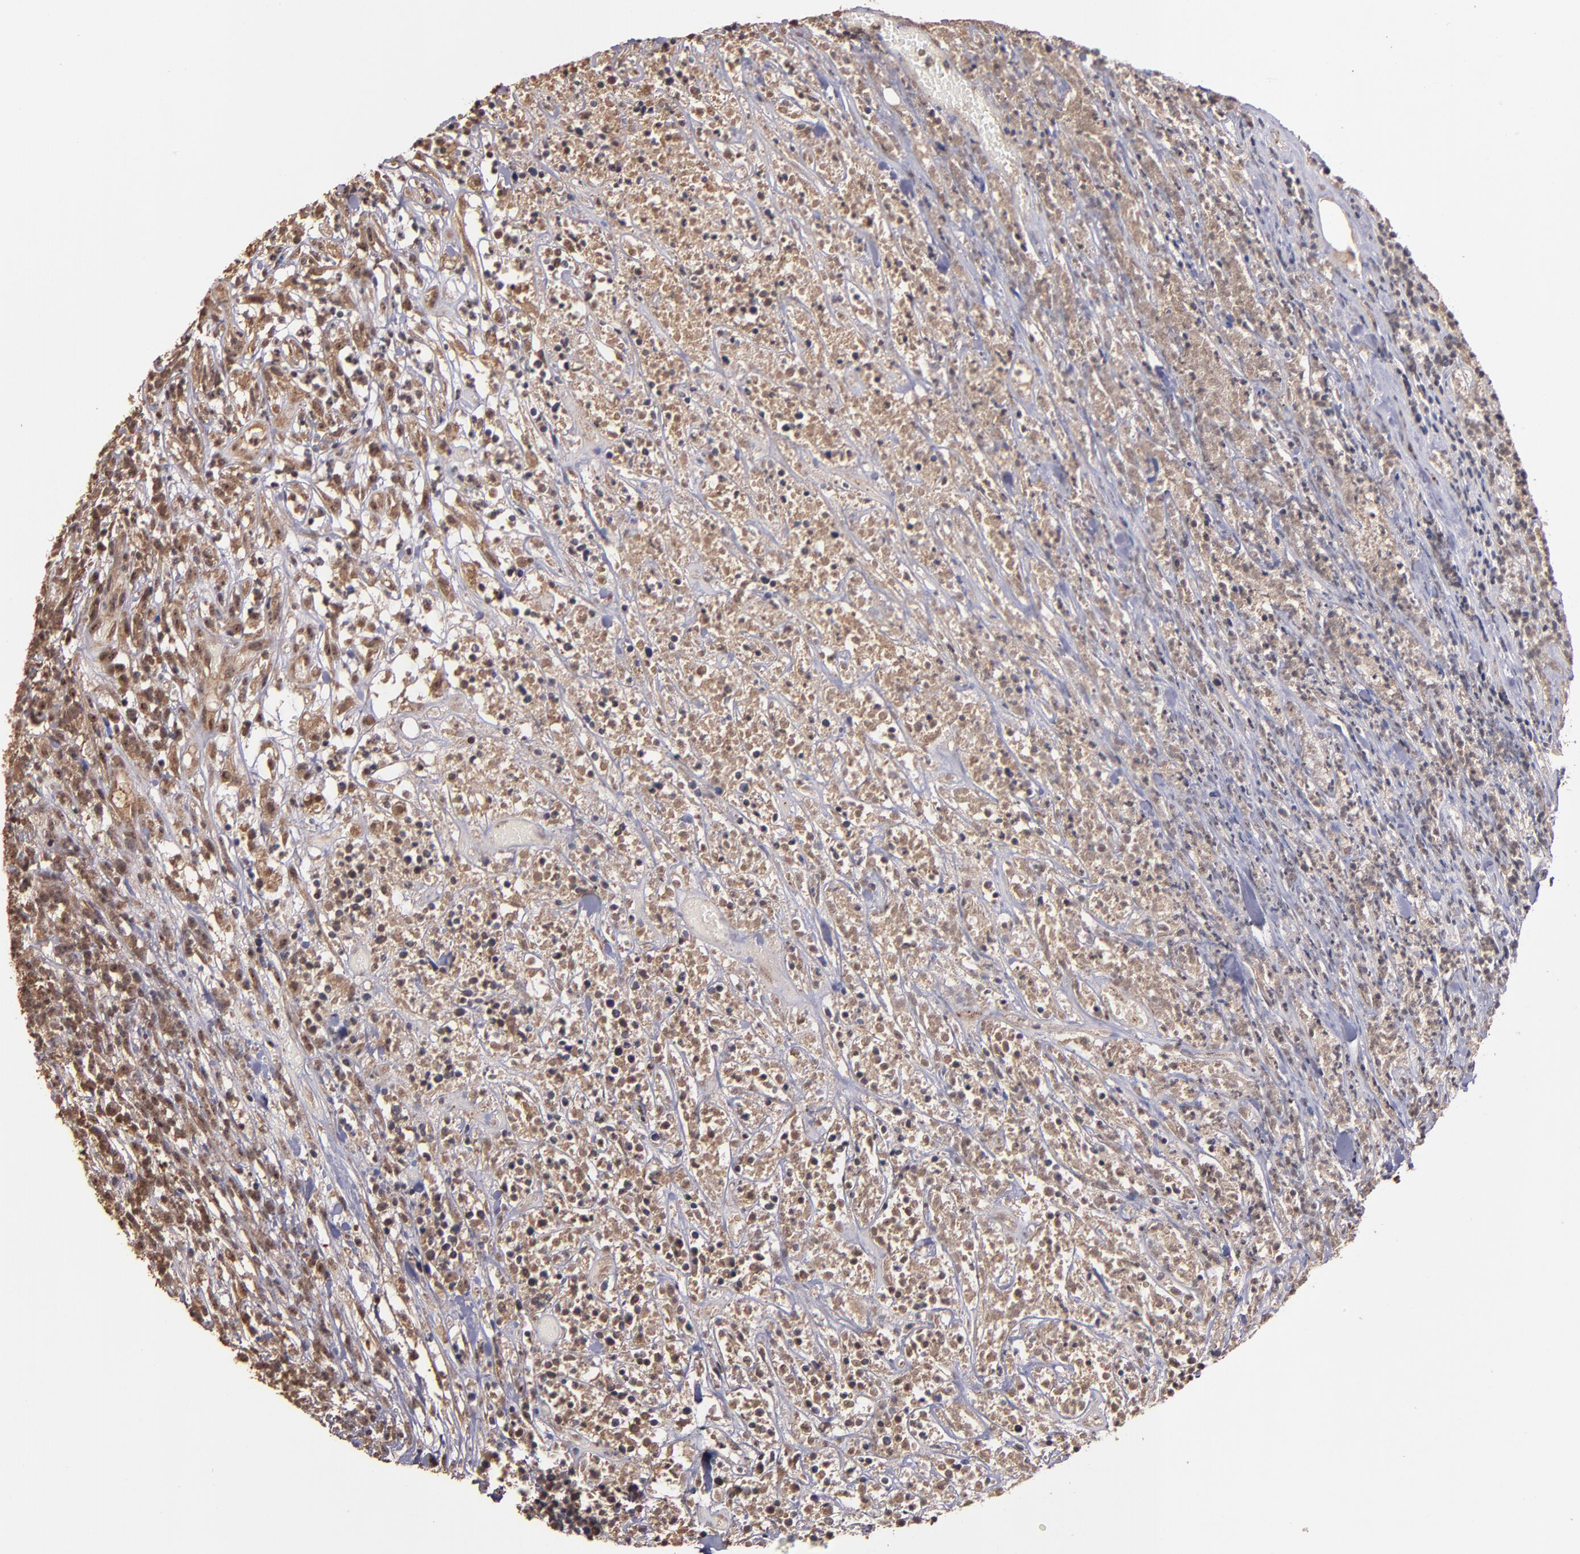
{"staining": {"intensity": "moderate", "quantity": ">75%", "location": "cytoplasmic/membranous"}, "tissue": "lymphoma", "cell_type": "Tumor cells", "image_type": "cancer", "snomed": [{"axis": "morphology", "description": "Malignant lymphoma, non-Hodgkin's type, High grade"}, {"axis": "topography", "description": "Lymph node"}], "caption": "Immunohistochemical staining of high-grade malignant lymphoma, non-Hodgkin's type reveals medium levels of moderate cytoplasmic/membranous protein expression in approximately >75% of tumor cells. Immunohistochemistry stains the protein of interest in brown and the nuclei are stained blue.", "gene": "RIOK3", "patient": {"sex": "female", "age": 73}}